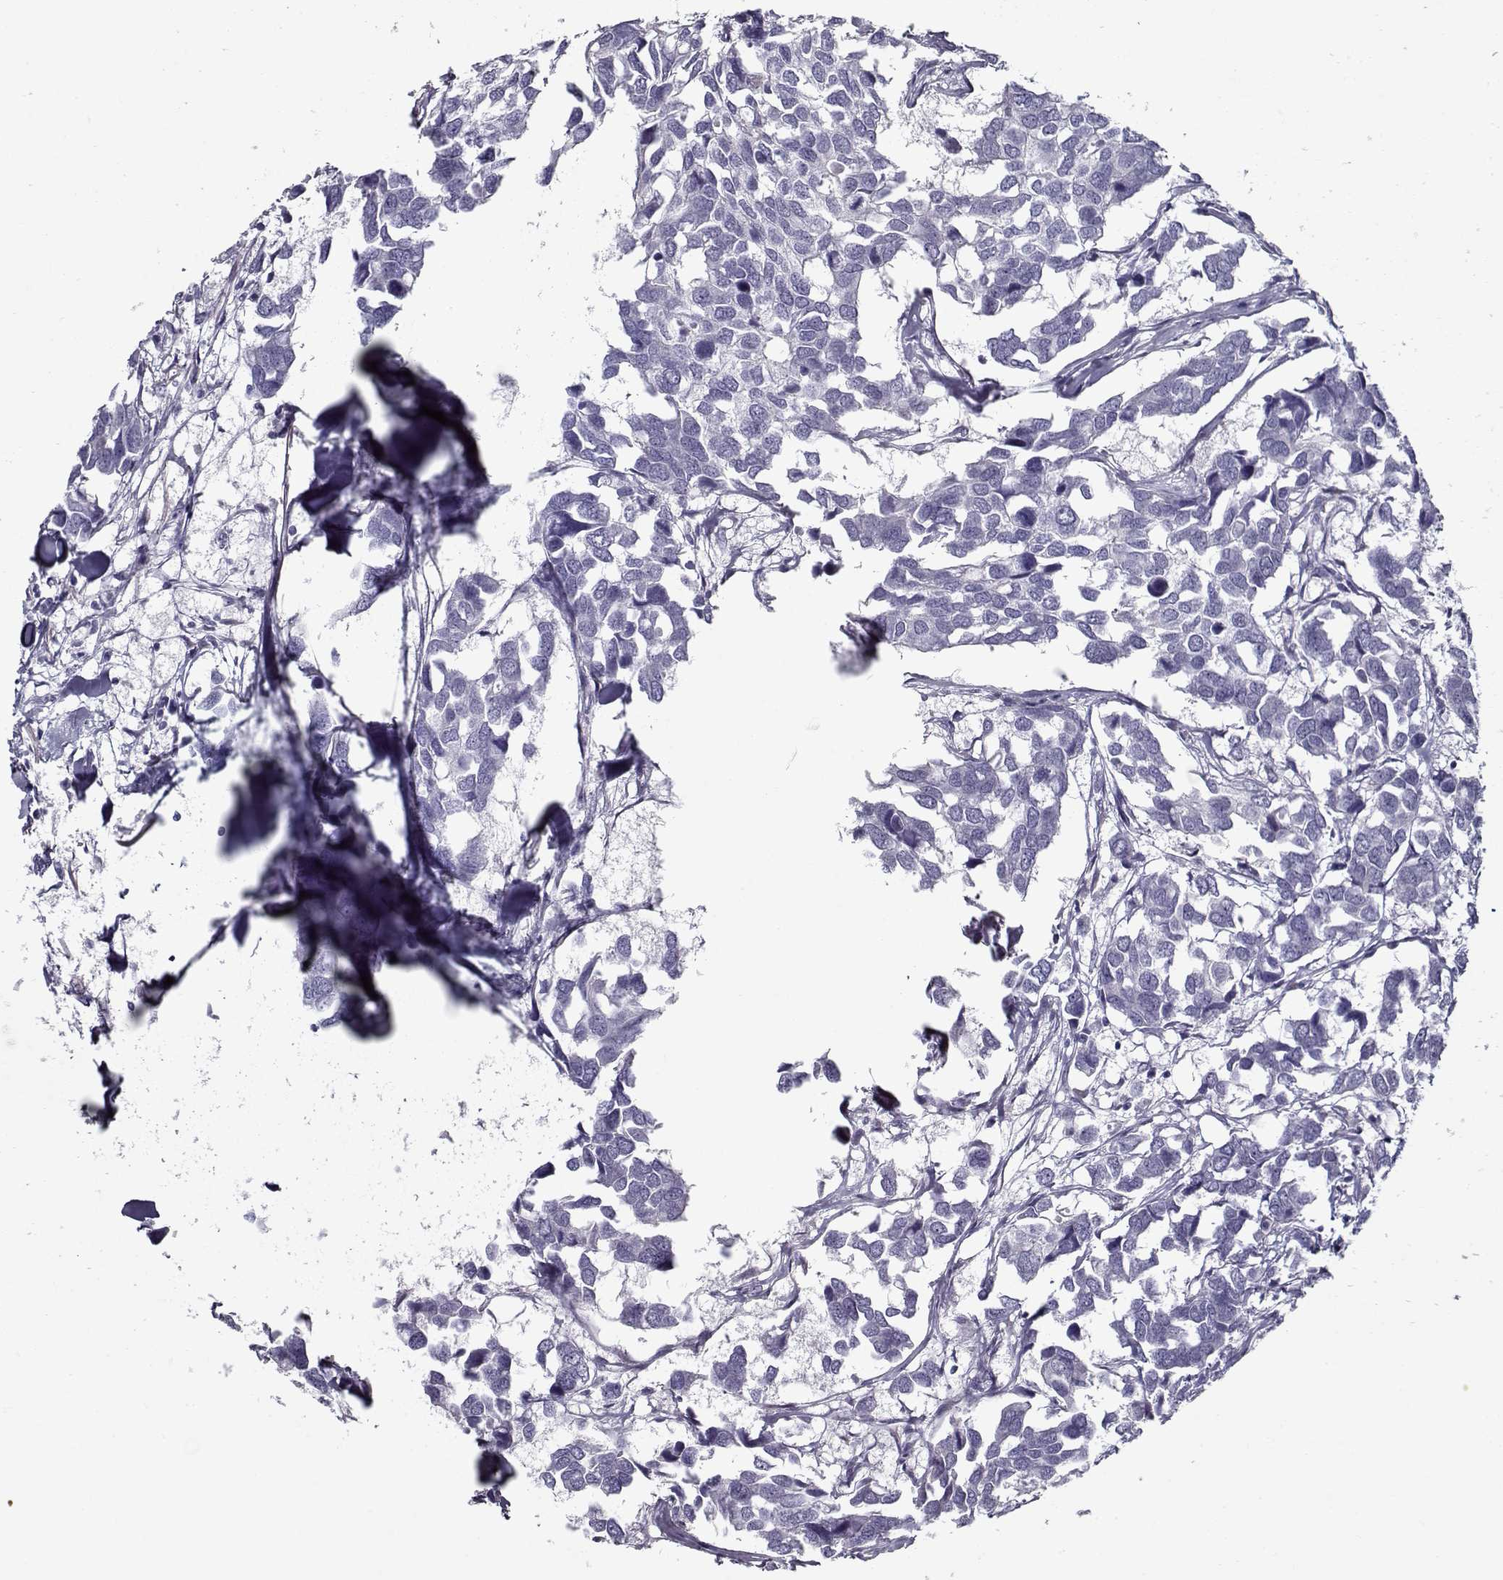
{"staining": {"intensity": "negative", "quantity": "none", "location": "none"}, "tissue": "breast cancer", "cell_type": "Tumor cells", "image_type": "cancer", "snomed": [{"axis": "morphology", "description": "Duct carcinoma"}, {"axis": "topography", "description": "Breast"}], "caption": "High power microscopy image of an IHC image of invasive ductal carcinoma (breast), revealing no significant positivity in tumor cells. Brightfield microscopy of immunohistochemistry stained with DAB (brown) and hematoxylin (blue), captured at high magnification.", "gene": "GAGE2A", "patient": {"sex": "female", "age": 83}}